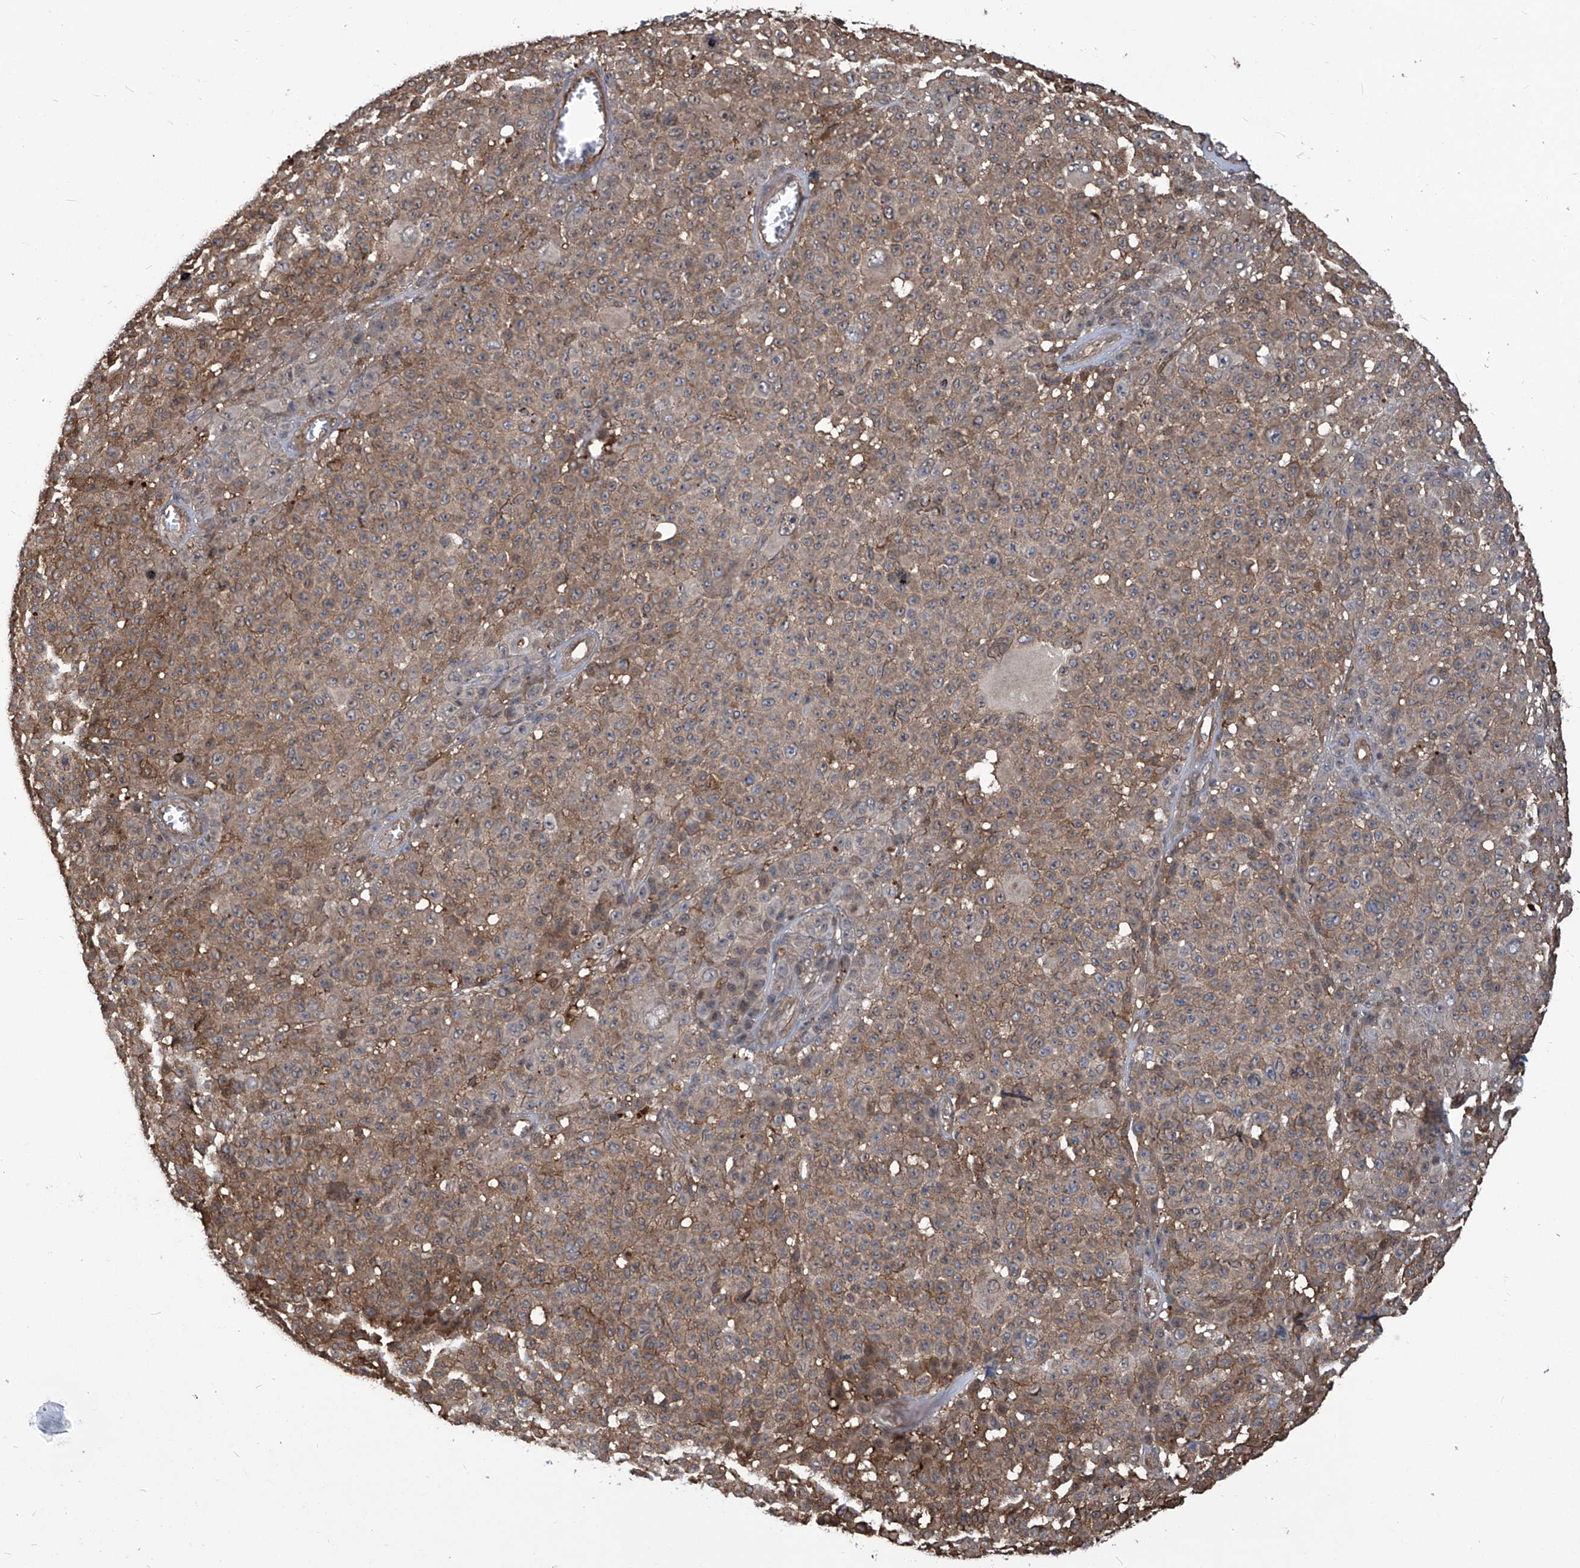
{"staining": {"intensity": "weak", "quantity": "25%-75%", "location": "cytoplasmic/membranous"}, "tissue": "melanoma", "cell_type": "Tumor cells", "image_type": "cancer", "snomed": [{"axis": "morphology", "description": "Malignant melanoma, NOS"}, {"axis": "topography", "description": "Skin"}], "caption": "Immunohistochemical staining of human malignant melanoma reveals low levels of weak cytoplasmic/membranous protein staining in approximately 25%-75% of tumor cells.", "gene": "PSMB1", "patient": {"sex": "female", "age": 94}}